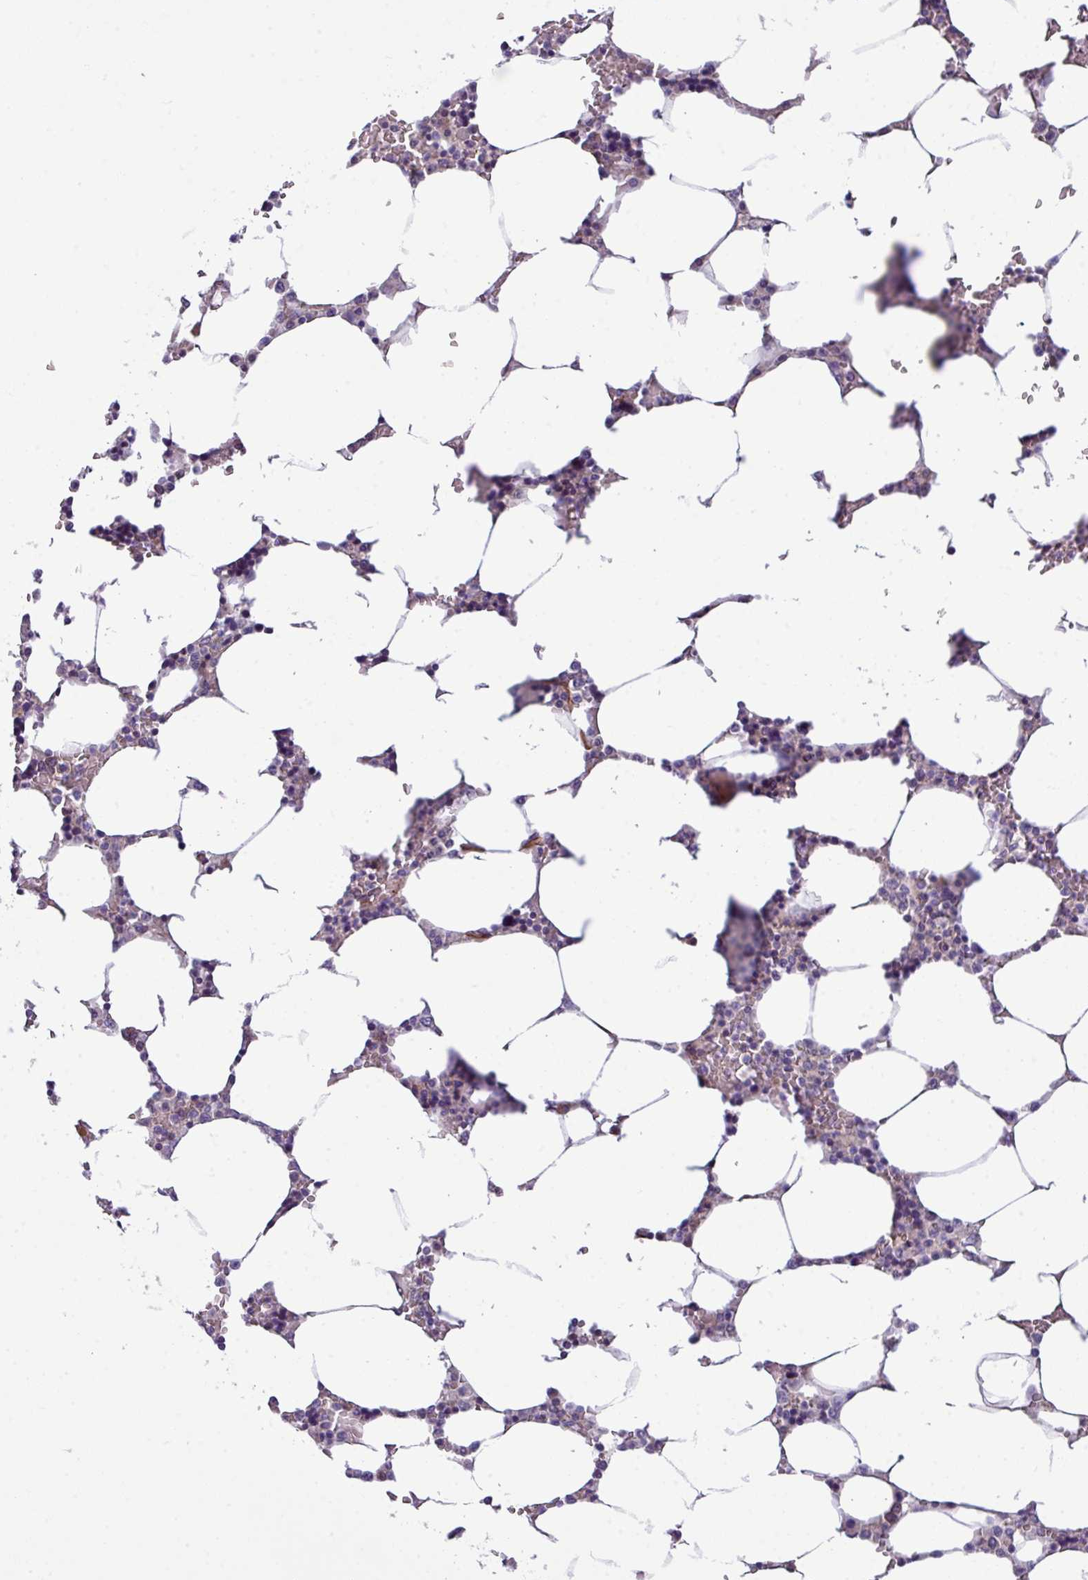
{"staining": {"intensity": "moderate", "quantity": "<25%", "location": "cytoplasmic/membranous"}, "tissue": "bone marrow", "cell_type": "Hematopoietic cells", "image_type": "normal", "snomed": [{"axis": "morphology", "description": "Normal tissue, NOS"}, {"axis": "topography", "description": "Bone marrow"}], "caption": "The photomicrograph shows a brown stain indicating the presence of a protein in the cytoplasmic/membranous of hematopoietic cells in bone marrow. Immunohistochemistry stains the protein of interest in brown and the nuclei are stained blue.", "gene": "PARD6A", "patient": {"sex": "male", "age": 64}}